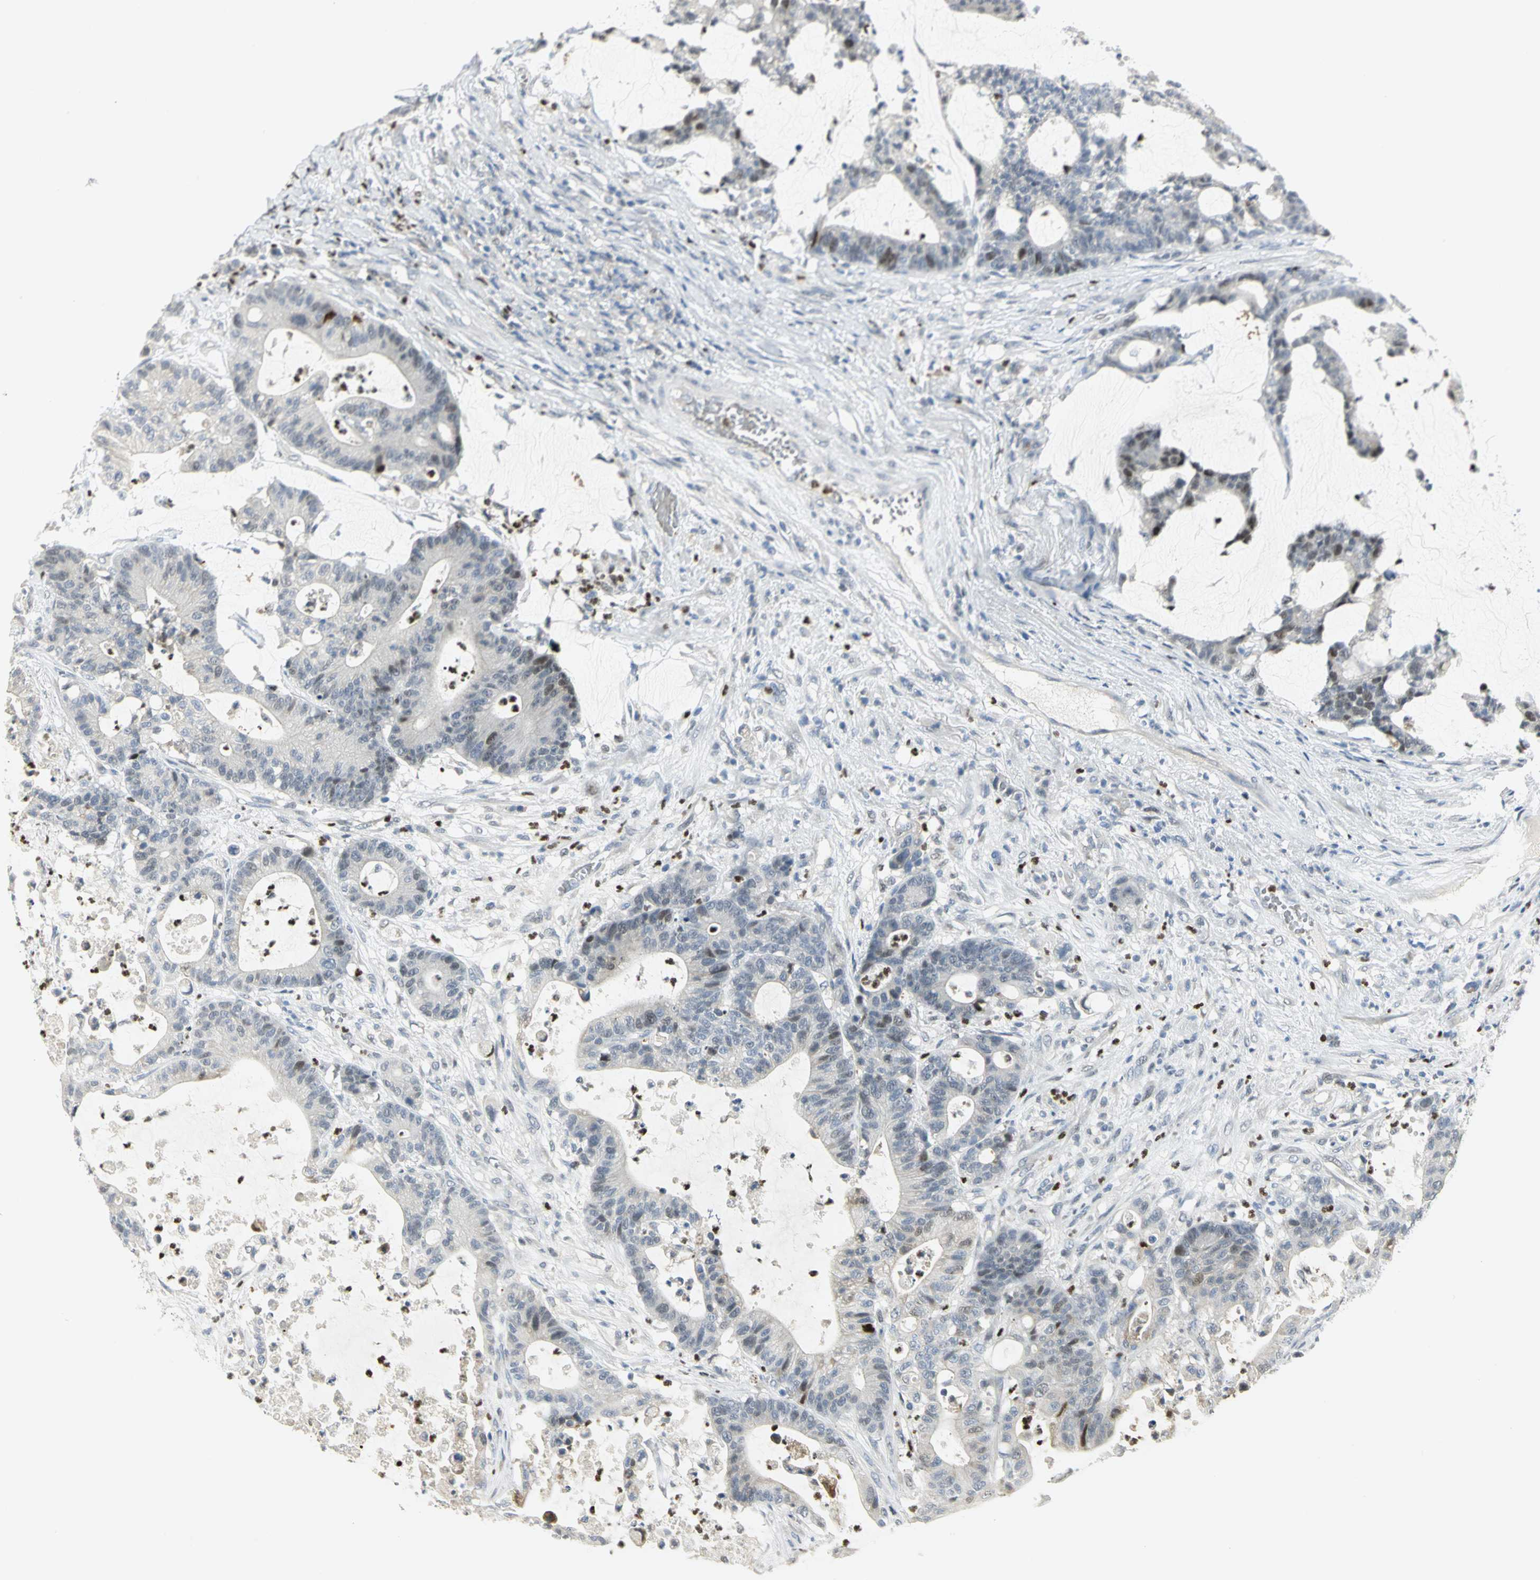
{"staining": {"intensity": "negative", "quantity": "none", "location": "none"}, "tissue": "colorectal cancer", "cell_type": "Tumor cells", "image_type": "cancer", "snomed": [{"axis": "morphology", "description": "Adenocarcinoma, NOS"}, {"axis": "topography", "description": "Colon"}], "caption": "Tumor cells are negative for brown protein staining in colorectal cancer.", "gene": "BCL6", "patient": {"sex": "female", "age": 84}}